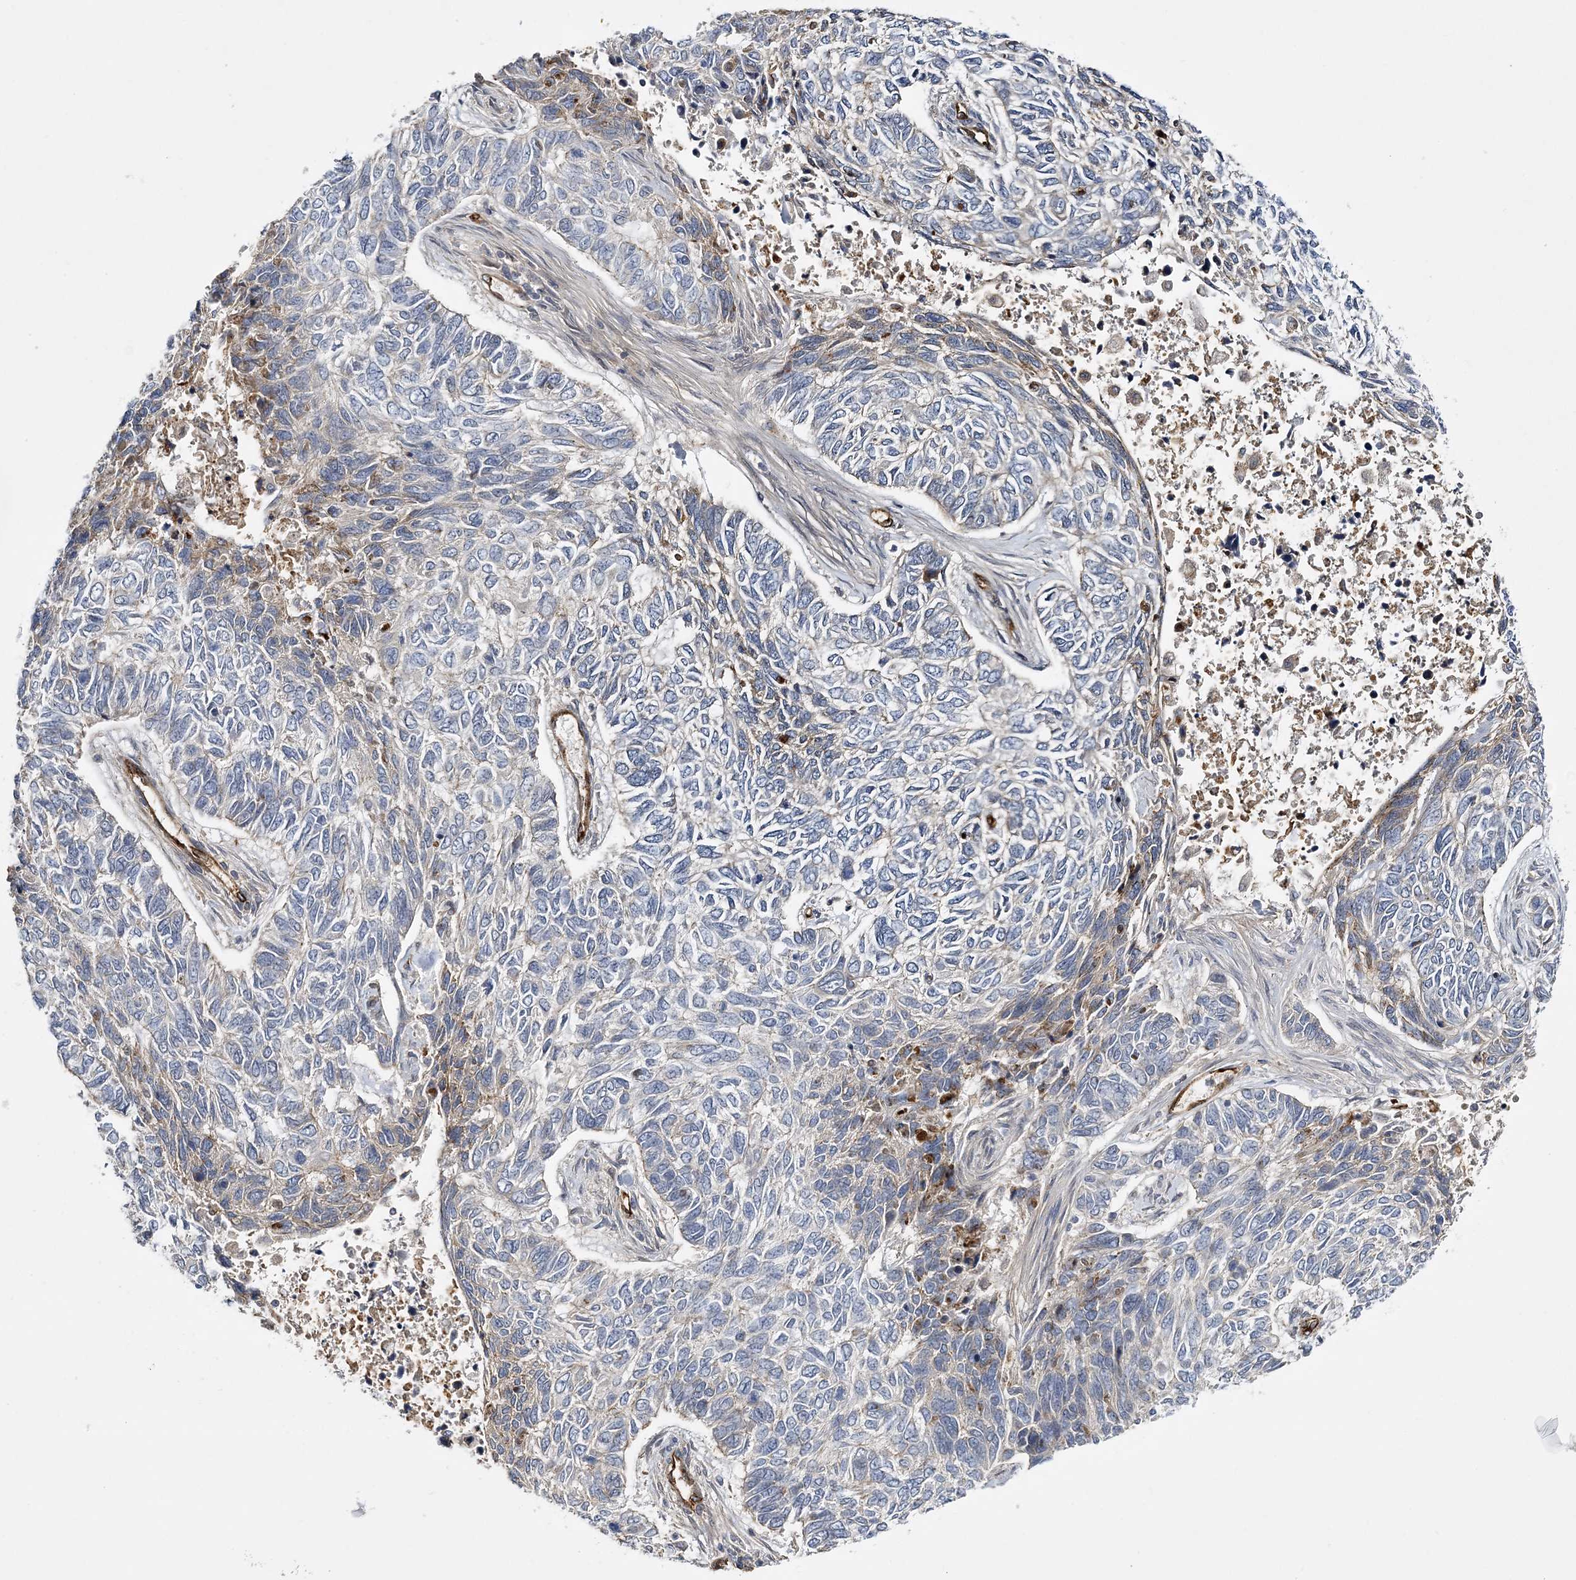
{"staining": {"intensity": "weak", "quantity": "<25%", "location": "cytoplasmic/membranous"}, "tissue": "skin cancer", "cell_type": "Tumor cells", "image_type": "cancer", "snomed": [{"axis": "morphology", "description": "Basal cell carcinoma"}, {"axis": "topography", "description": "Skin"}], "caption": "Tumor cells are negative for protein expression in human skin basal cell carcinoma.", "gene": "CALN1", "patient": {"sex": "female", "age": 65}}